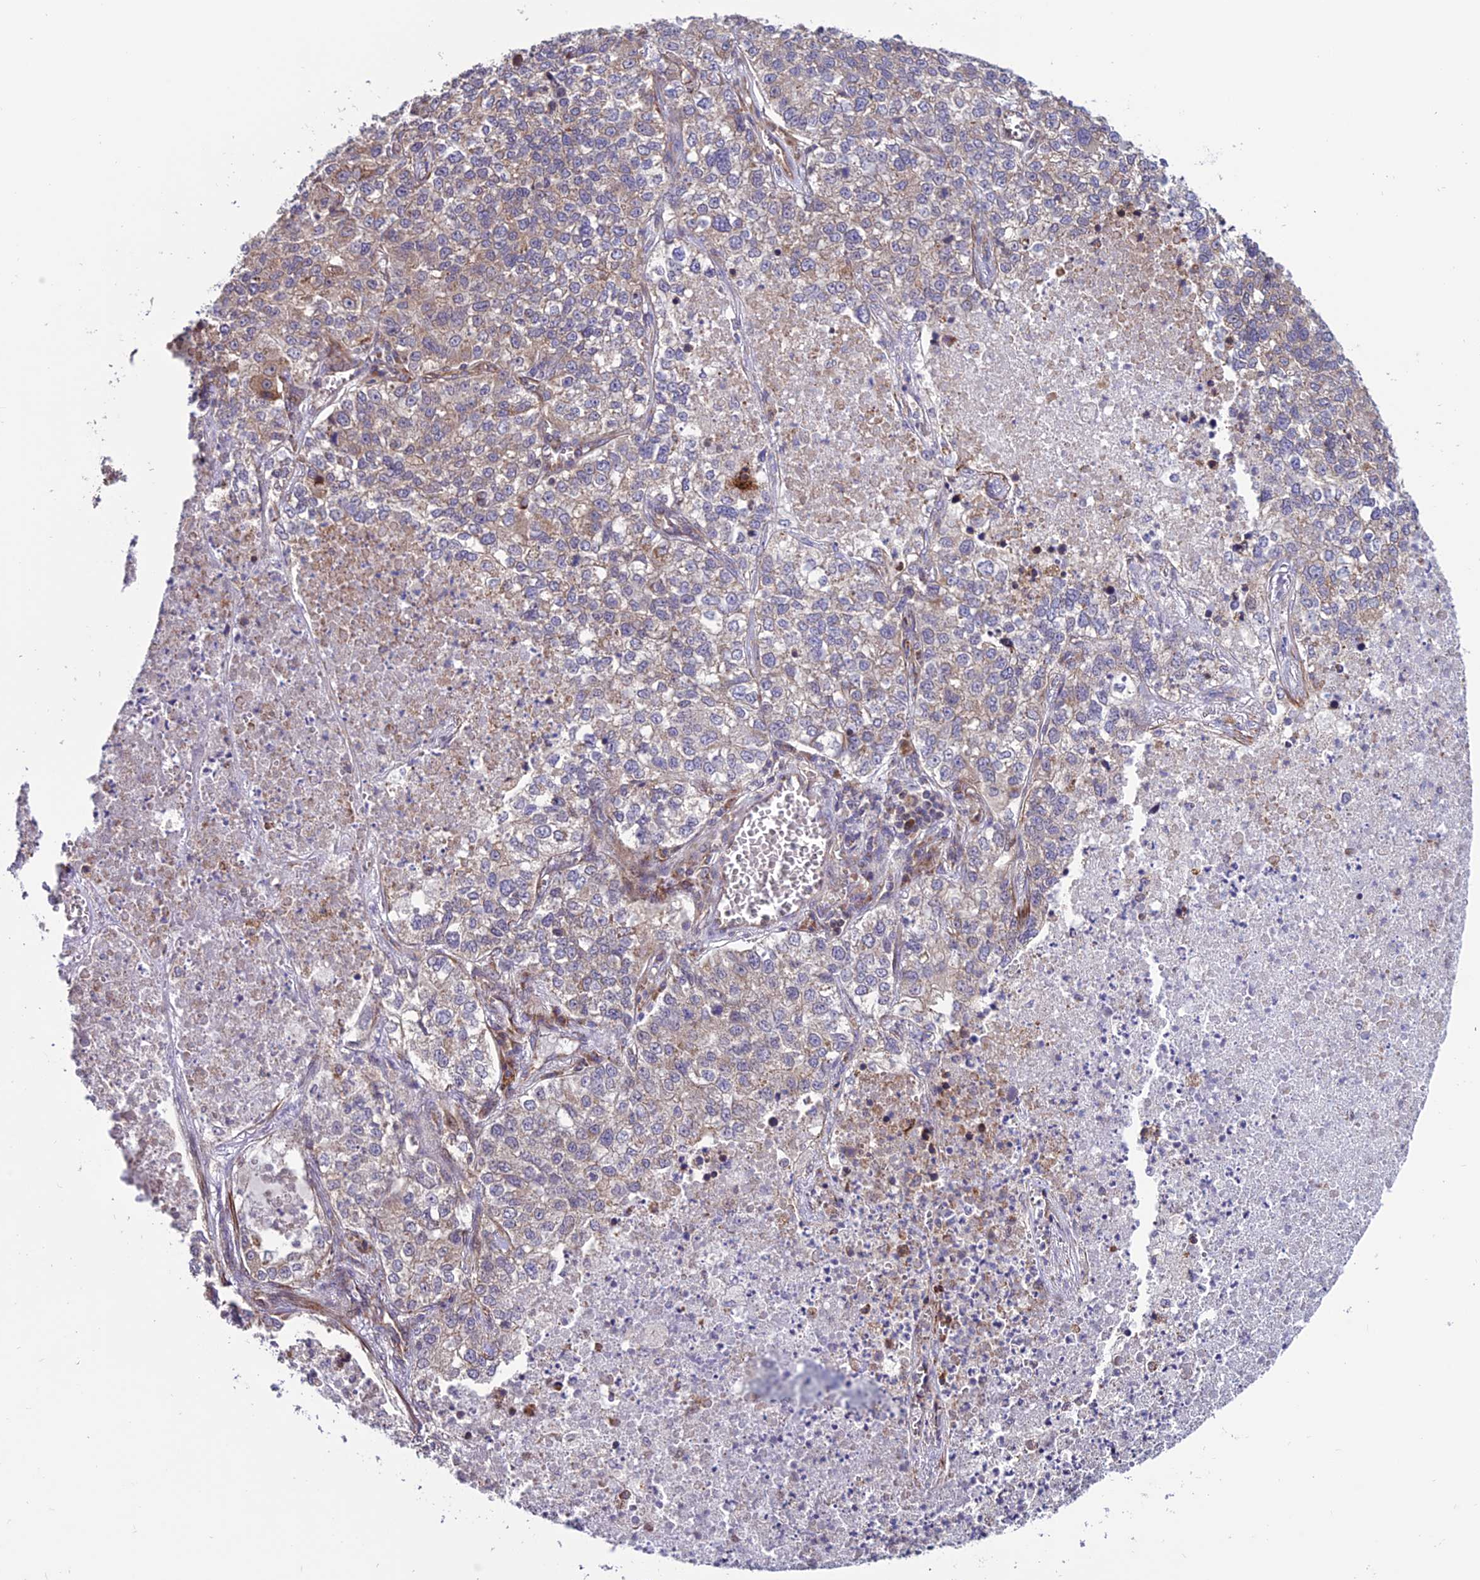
{"staining": {"intensity": "weak", "quantity": "<25%", "location": "cytoplasmic/membranous"}, "tissue": "lung cancer", "cell_type": "Tumor cells", "image_type": "cancer", "snomed": [{"axis": "morphology", "description": "Adenocarcinoma, NOS"}, {"axis": "topography", "description": "Lung"}], "caption": "Tumor cells show no significant protein staining in lung adenocarcinoma.", "gene": "TNIP3", "patient": {"sex": "male", "age": 49}}